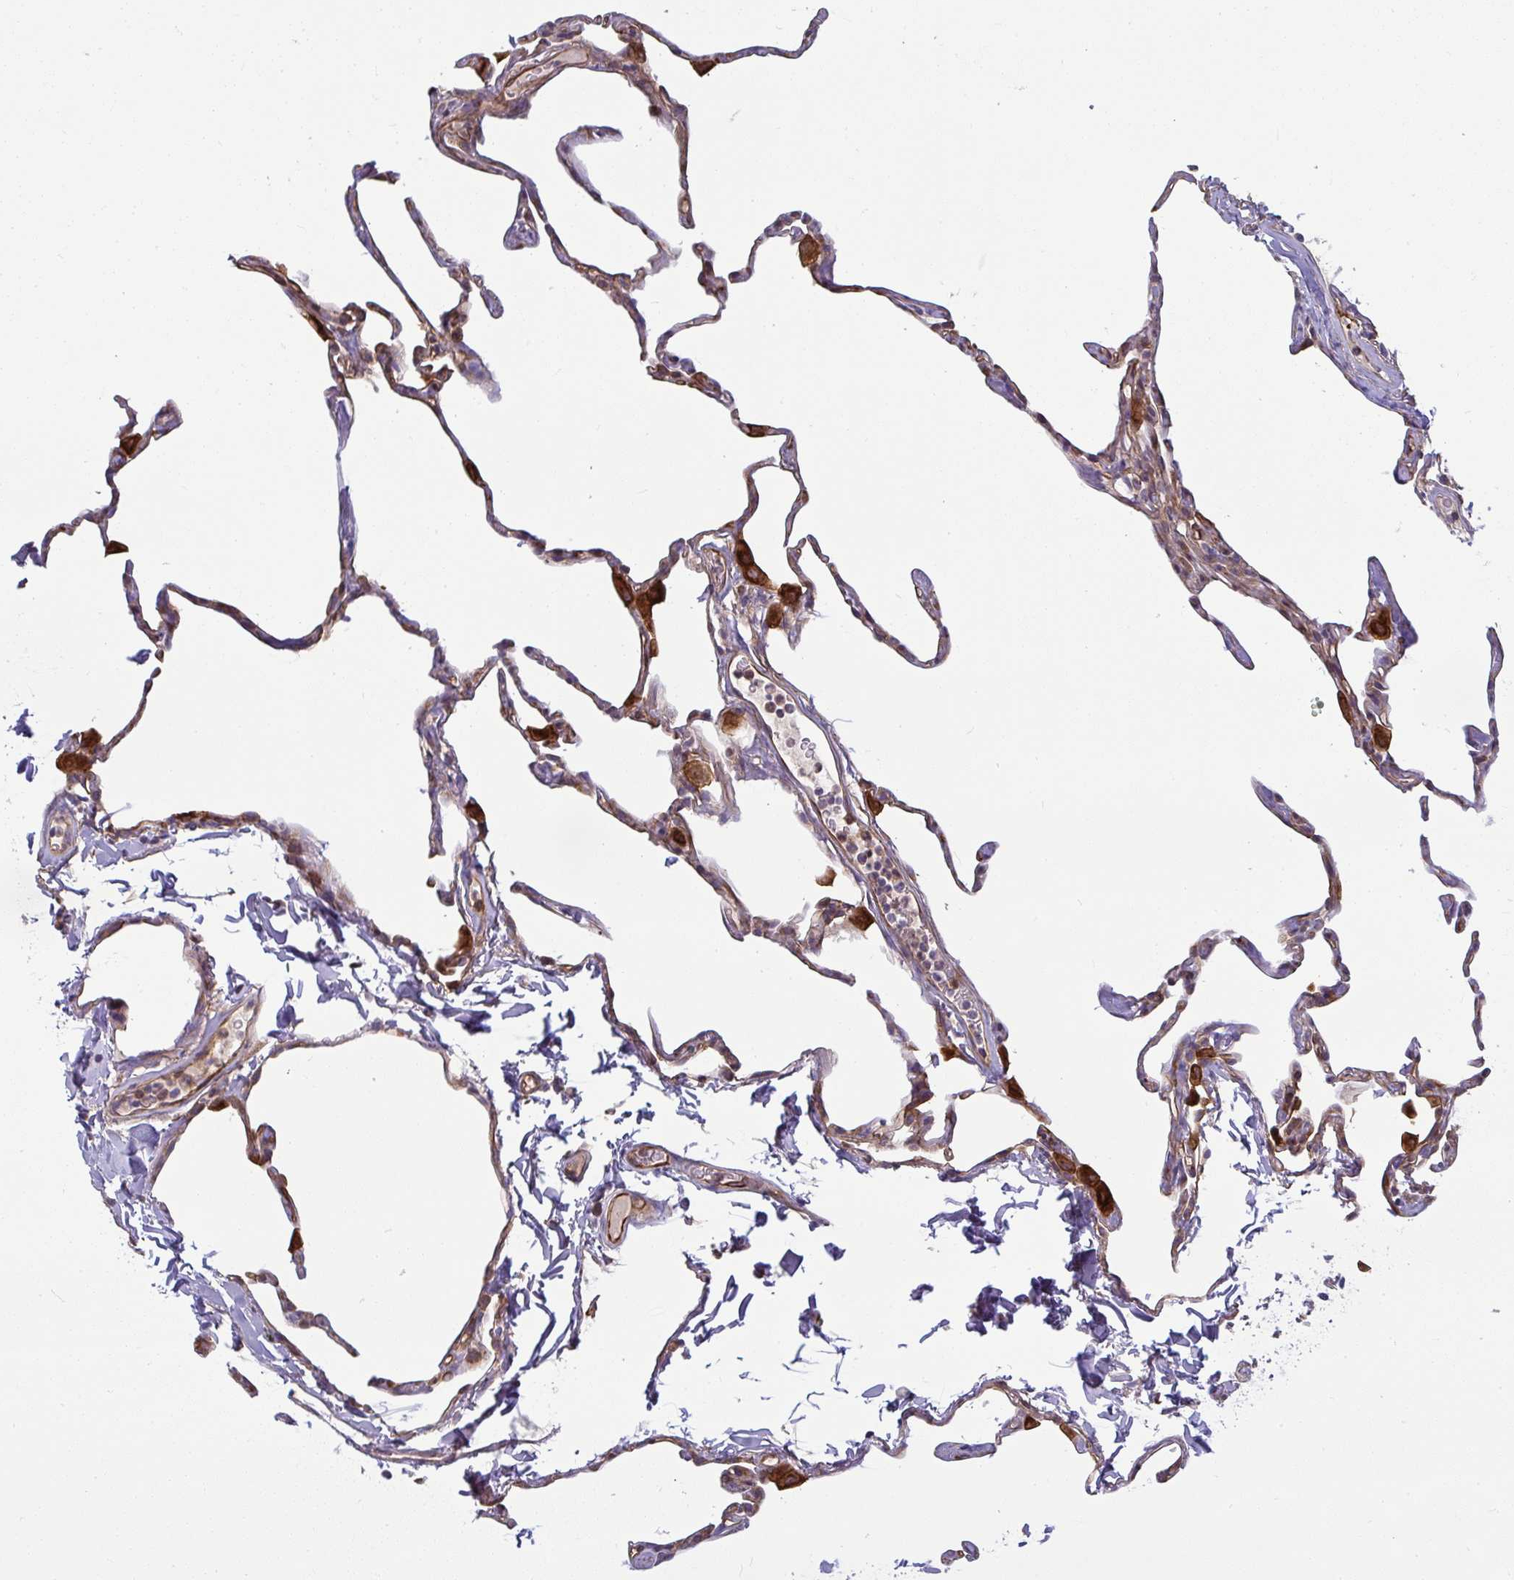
{"staining": {"intensity": "weak", "quantity": "<25%", "location": "cytoplasmic/membranous"}, "tissue": "lung", "cell_type": "Alveolar cells", "image_type": "normal", "snomed": [{"axis": "morphology", "description": "Normal tissue, NOS"}, {"axis": "topography", "description": "Lung"}], "caption": "Alveolar cells show no significant protein expression in benign lung.", "gene": "IFIT3", "patient": {"sex": "male", "age": 65}}